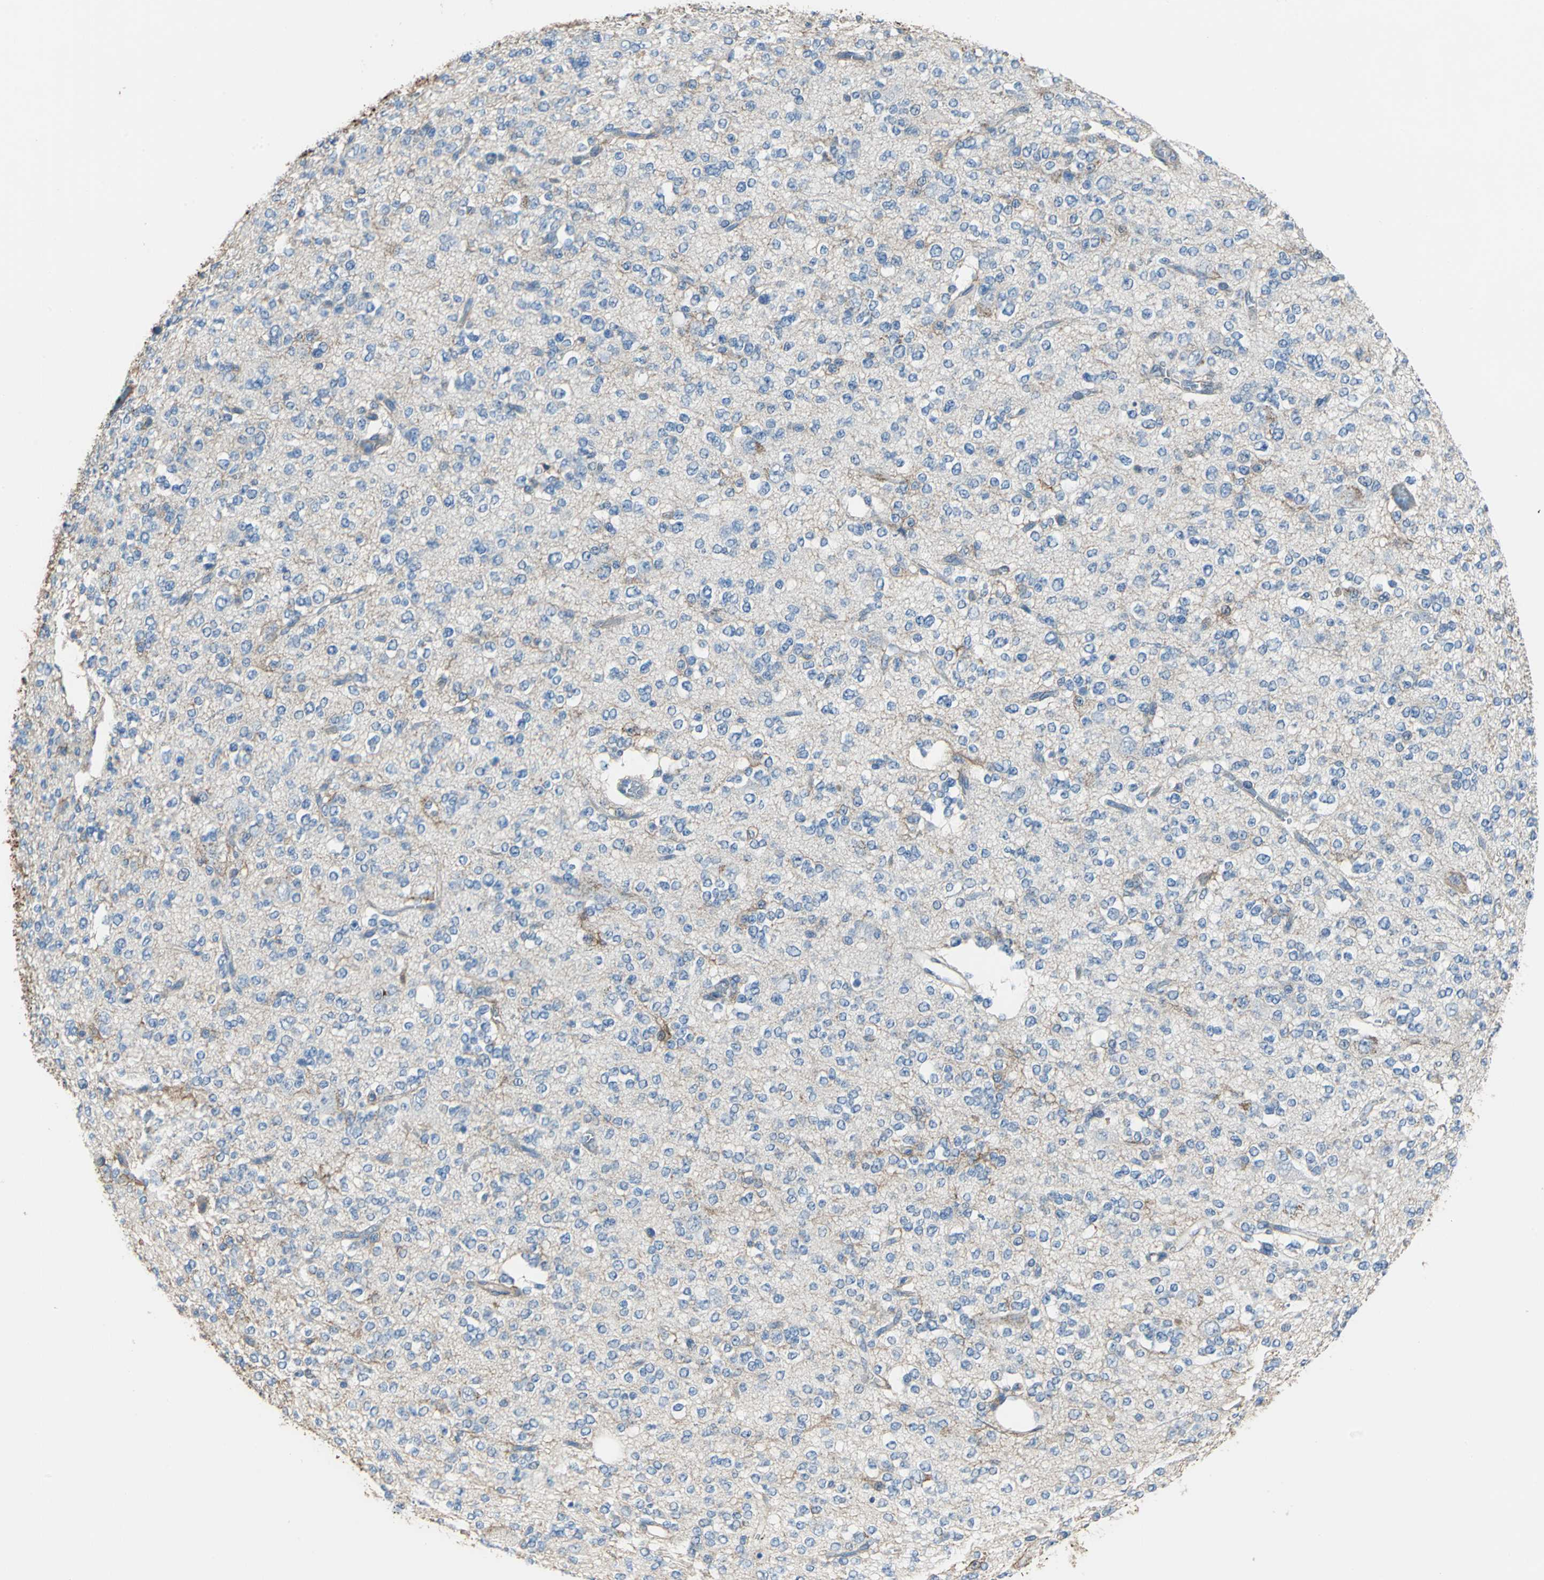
{"staining": {"intensity": "weak", "quantity": "<25%", "location": "cytoplasmic/membranous"}, "tissue": "glioma", "cell_type": "Tumor cells", "image_type": "cancer", "snomed": [{"axis": "morphology", "description": "Glioma, malignant, Low grade"}, {"axis": "topography", "description": "Brain"}], "caption": "This image is of malignant glioma (low-grade) stained with immunohistochemistry (IHC) to label a protein in brown with the nuclei are counter-stained blue. There is no expression in tumor cells. (Brightfield microscopy of DAB (3,3'-diaminobenzidine) immunohistochemistry at high magnification).", "gene": "CD44", "patient": {"sex": "male", "age": 38}}